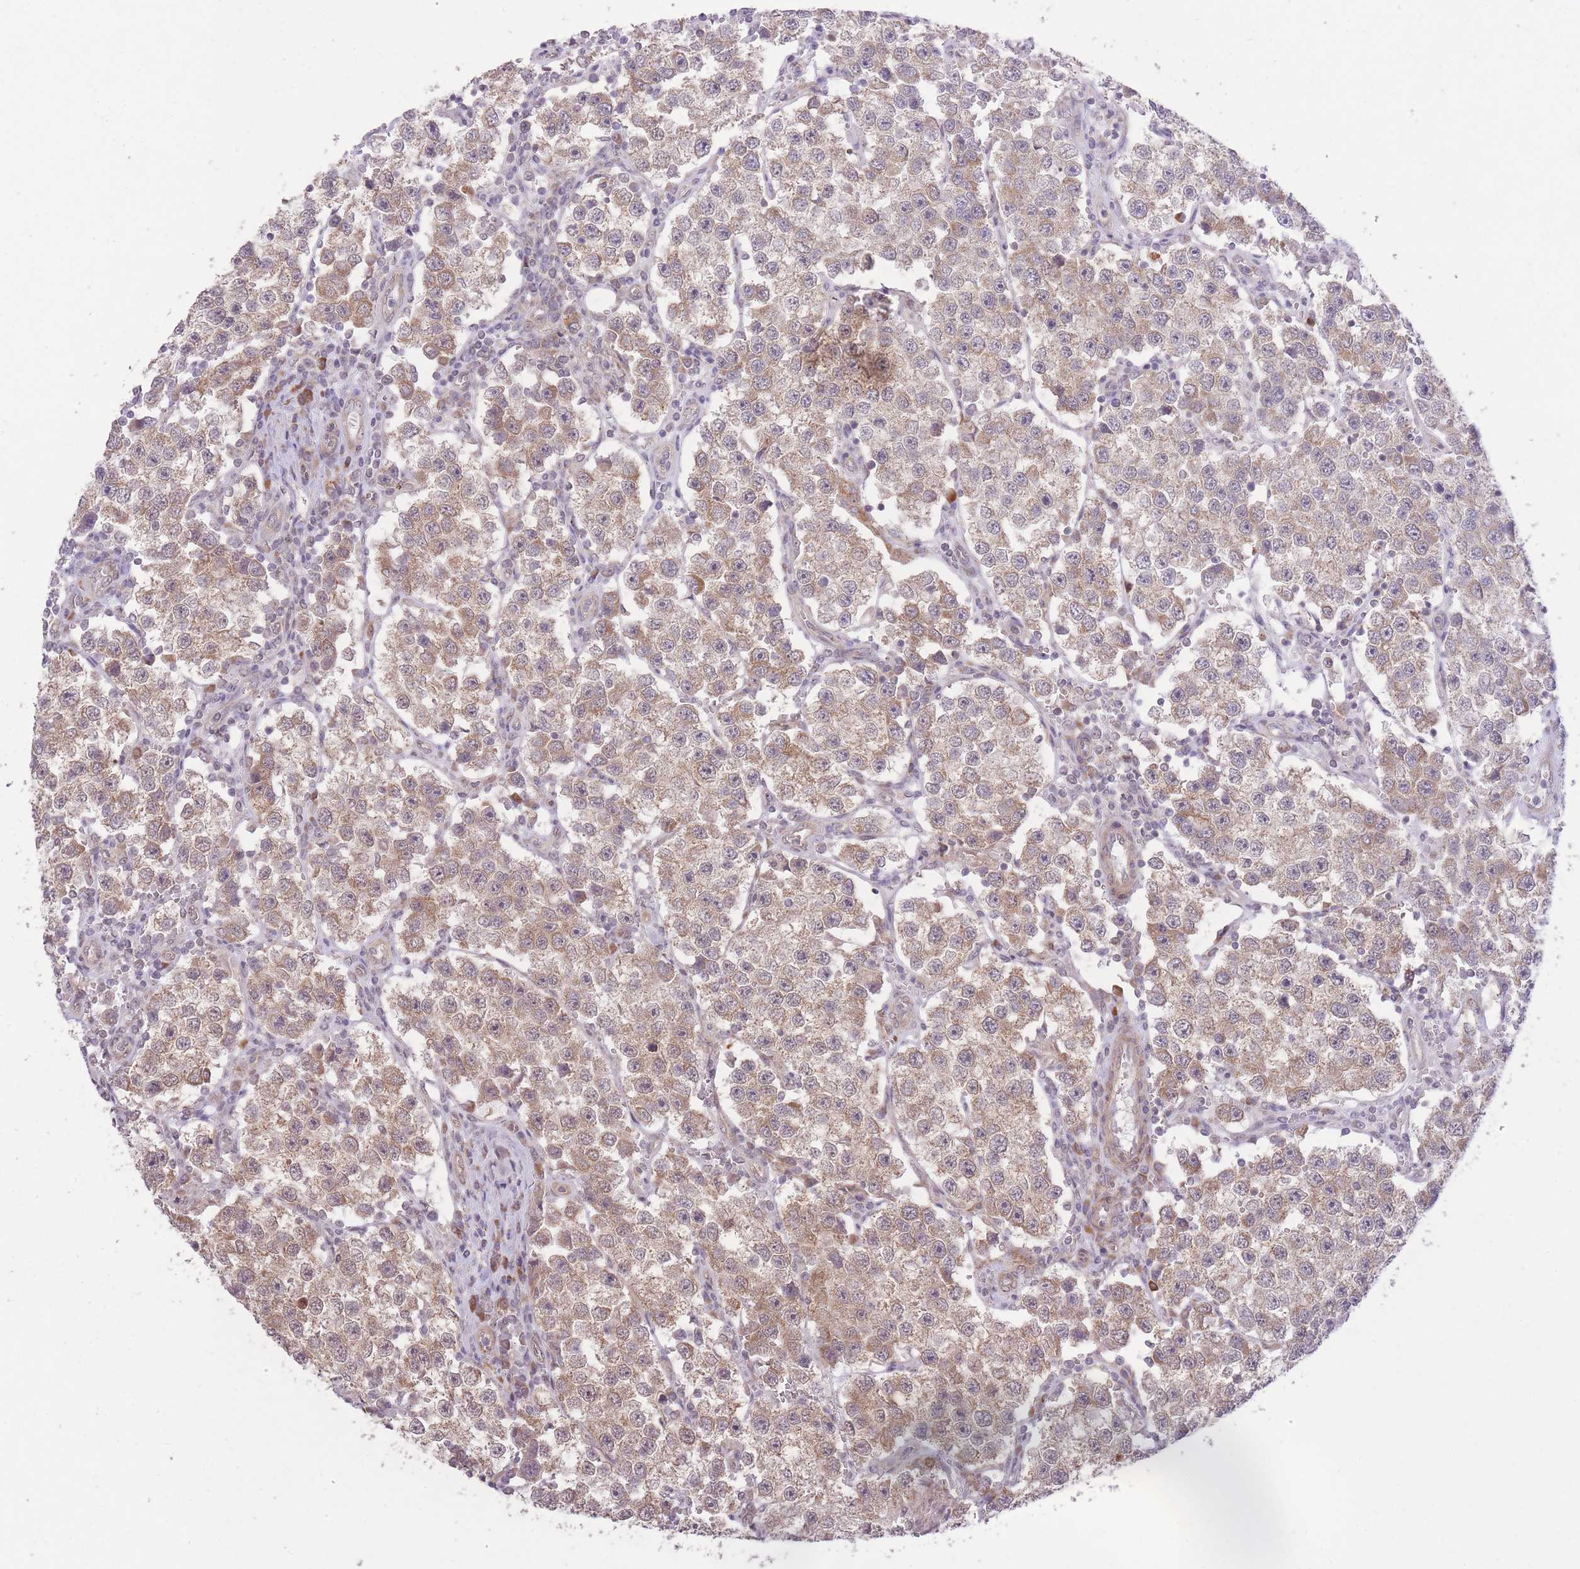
{"staining": {"intensity": "weak", "quantity": ">75%", "location": "cytoplasmic/membranous"}, "tissue": "testis cancer", "cell_type": "Tumor cells", "image_type": "cancer", "snomed": [{"axis": "morphology", "description": "Seminoma, NOS"}, {"axis": "topography", "description": "Testis"}], "caption": "Weak cytoplasmic/membranous positivity for a protein is identified in about >75% of tumor cells of testis seminoma using immunohistochemistry.", "gene": "ELOA2", "patient": {"sex": "male", "age": 37}}